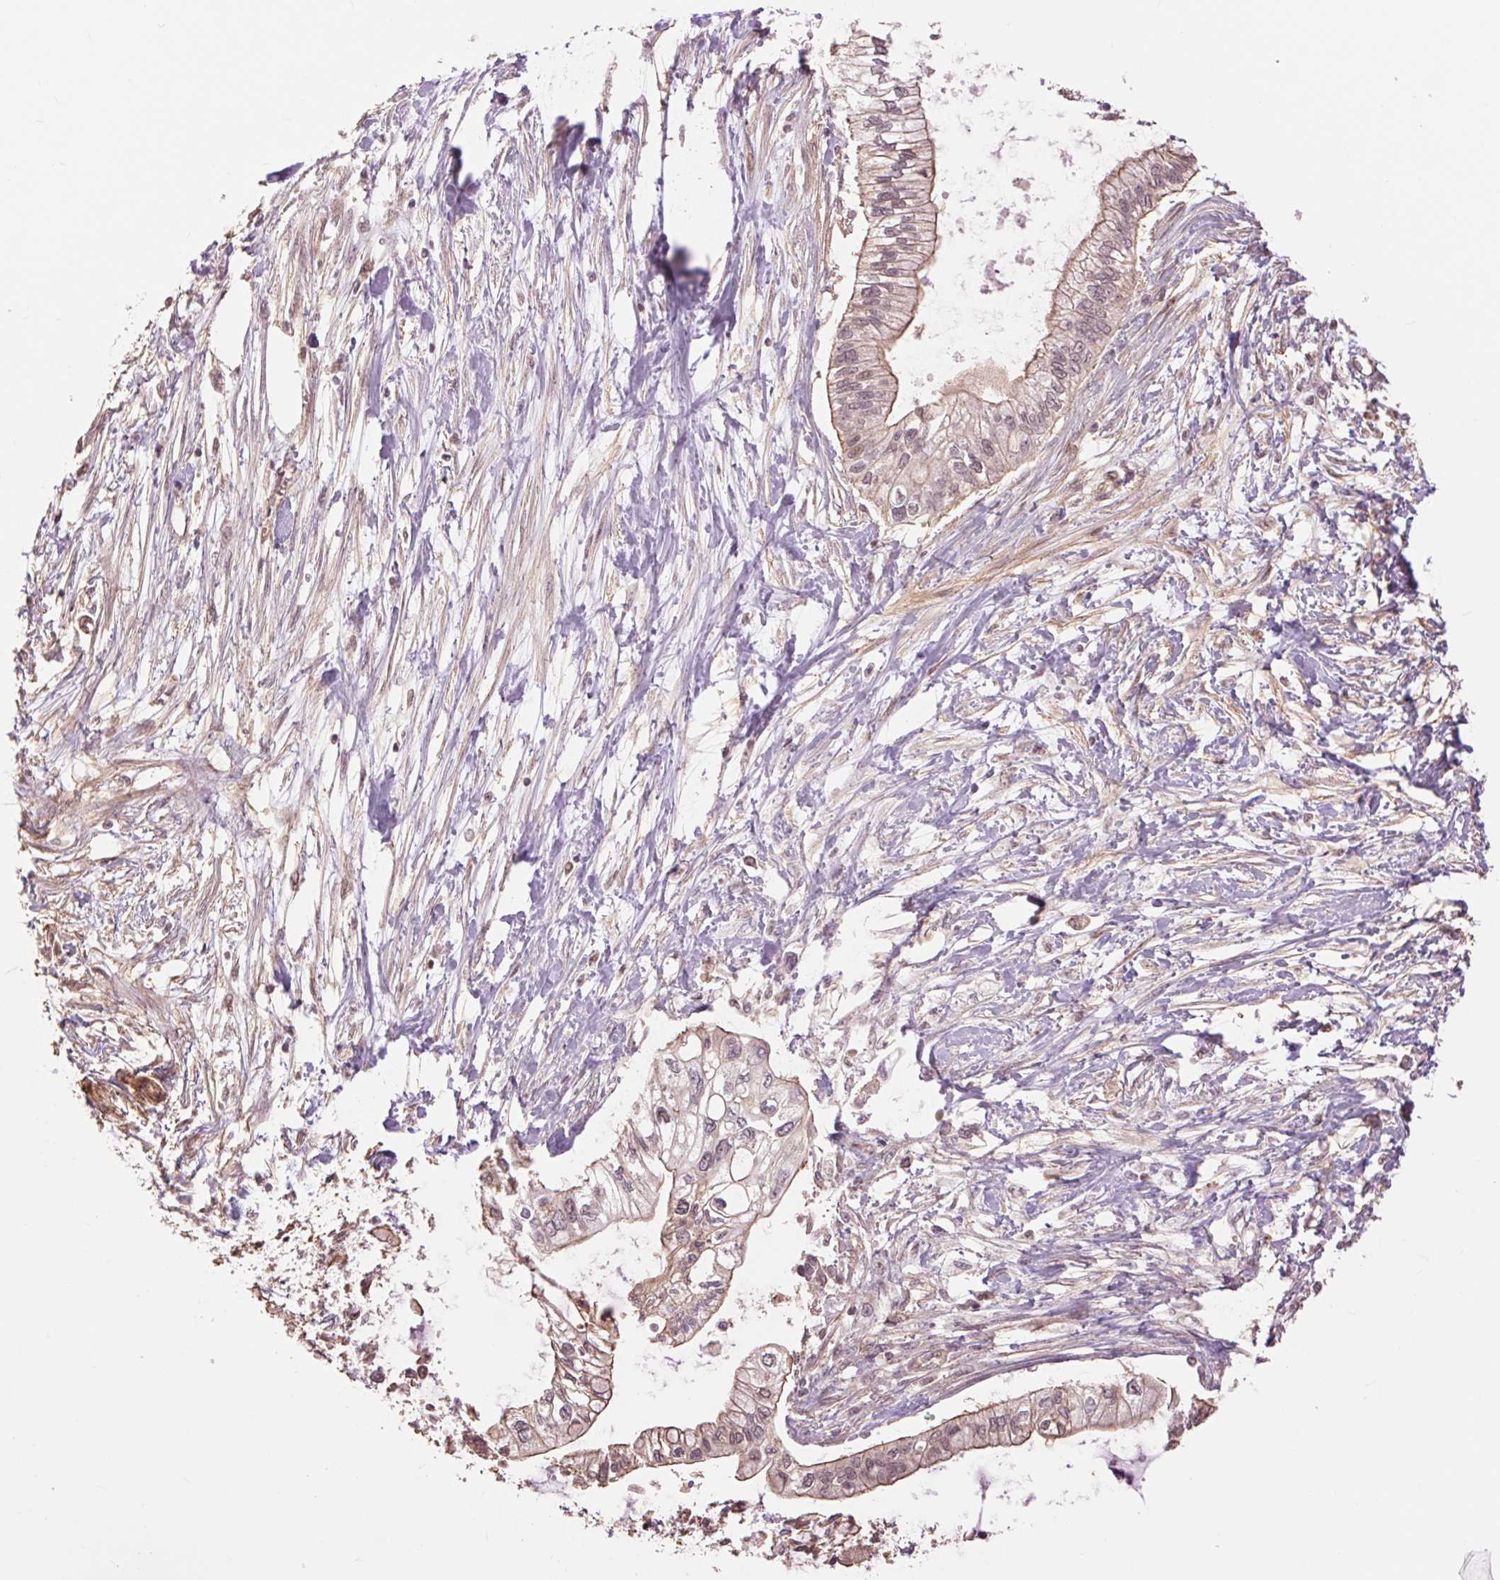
{"staining": {"intensity": "weak", "quantity": "25%-75%", "location": "cytoplasmic/membranous"}, "tissue": "pancreatic cancer", "cell_type": "Tumor cells", "image_type": "cancer", "snomed": [{"axis": "morphology", "description": "Adenocarcinoma, NOS"}, {"axis": "topography", "description": "Pancreas"}], "caption": "Human pancreatic cancer (adenocarcinoma) stained with a protein marker shows weak staining in tumor cells.", "gene": "PALM", "patient": {"sex": "female", "age": 77}}